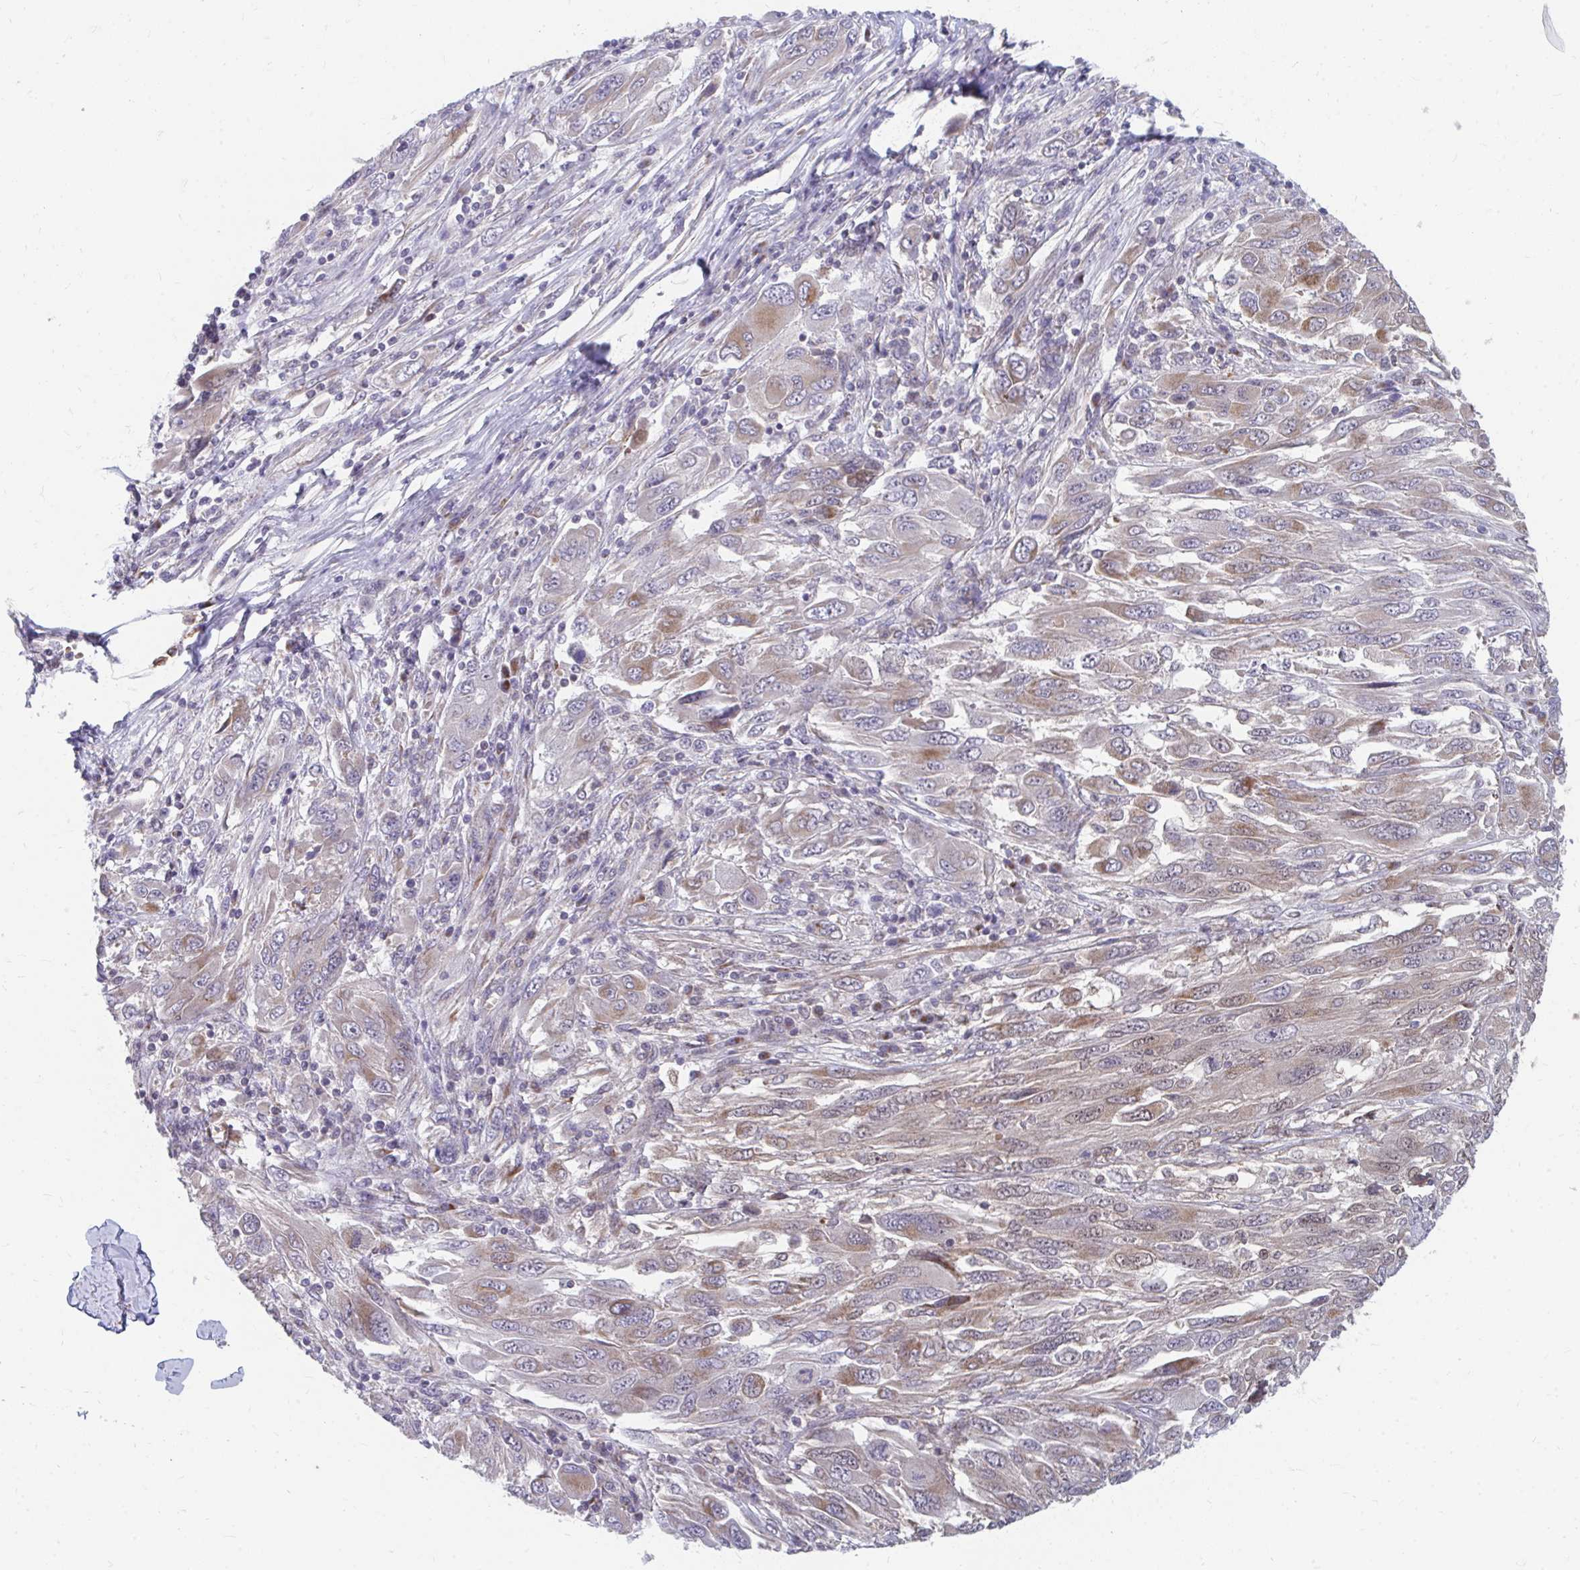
{"staining": {"intensity": "weak", "quantity": "25%-75%", "location": "cytoplasmic/membranous"}, "tissue": "melanoma", "cell_type": "Tumor cells", "image_type": "cancer", "snomed": [{"axis": "morphology", "description": "Malignant melanoma, NOS"}, {"axis": "topography", "description": "Skin"}], "caption": "Immunohistochemical staining of melanoma shows low levels of weak cytoplasmic/membranous expression in approximately 25%-75% of tumor cells. The protein of interest is shown in brown color, while the nuclei are stained blue.", "gene": "PABIR3", "patient": {"sex": "female", "age": 91}}